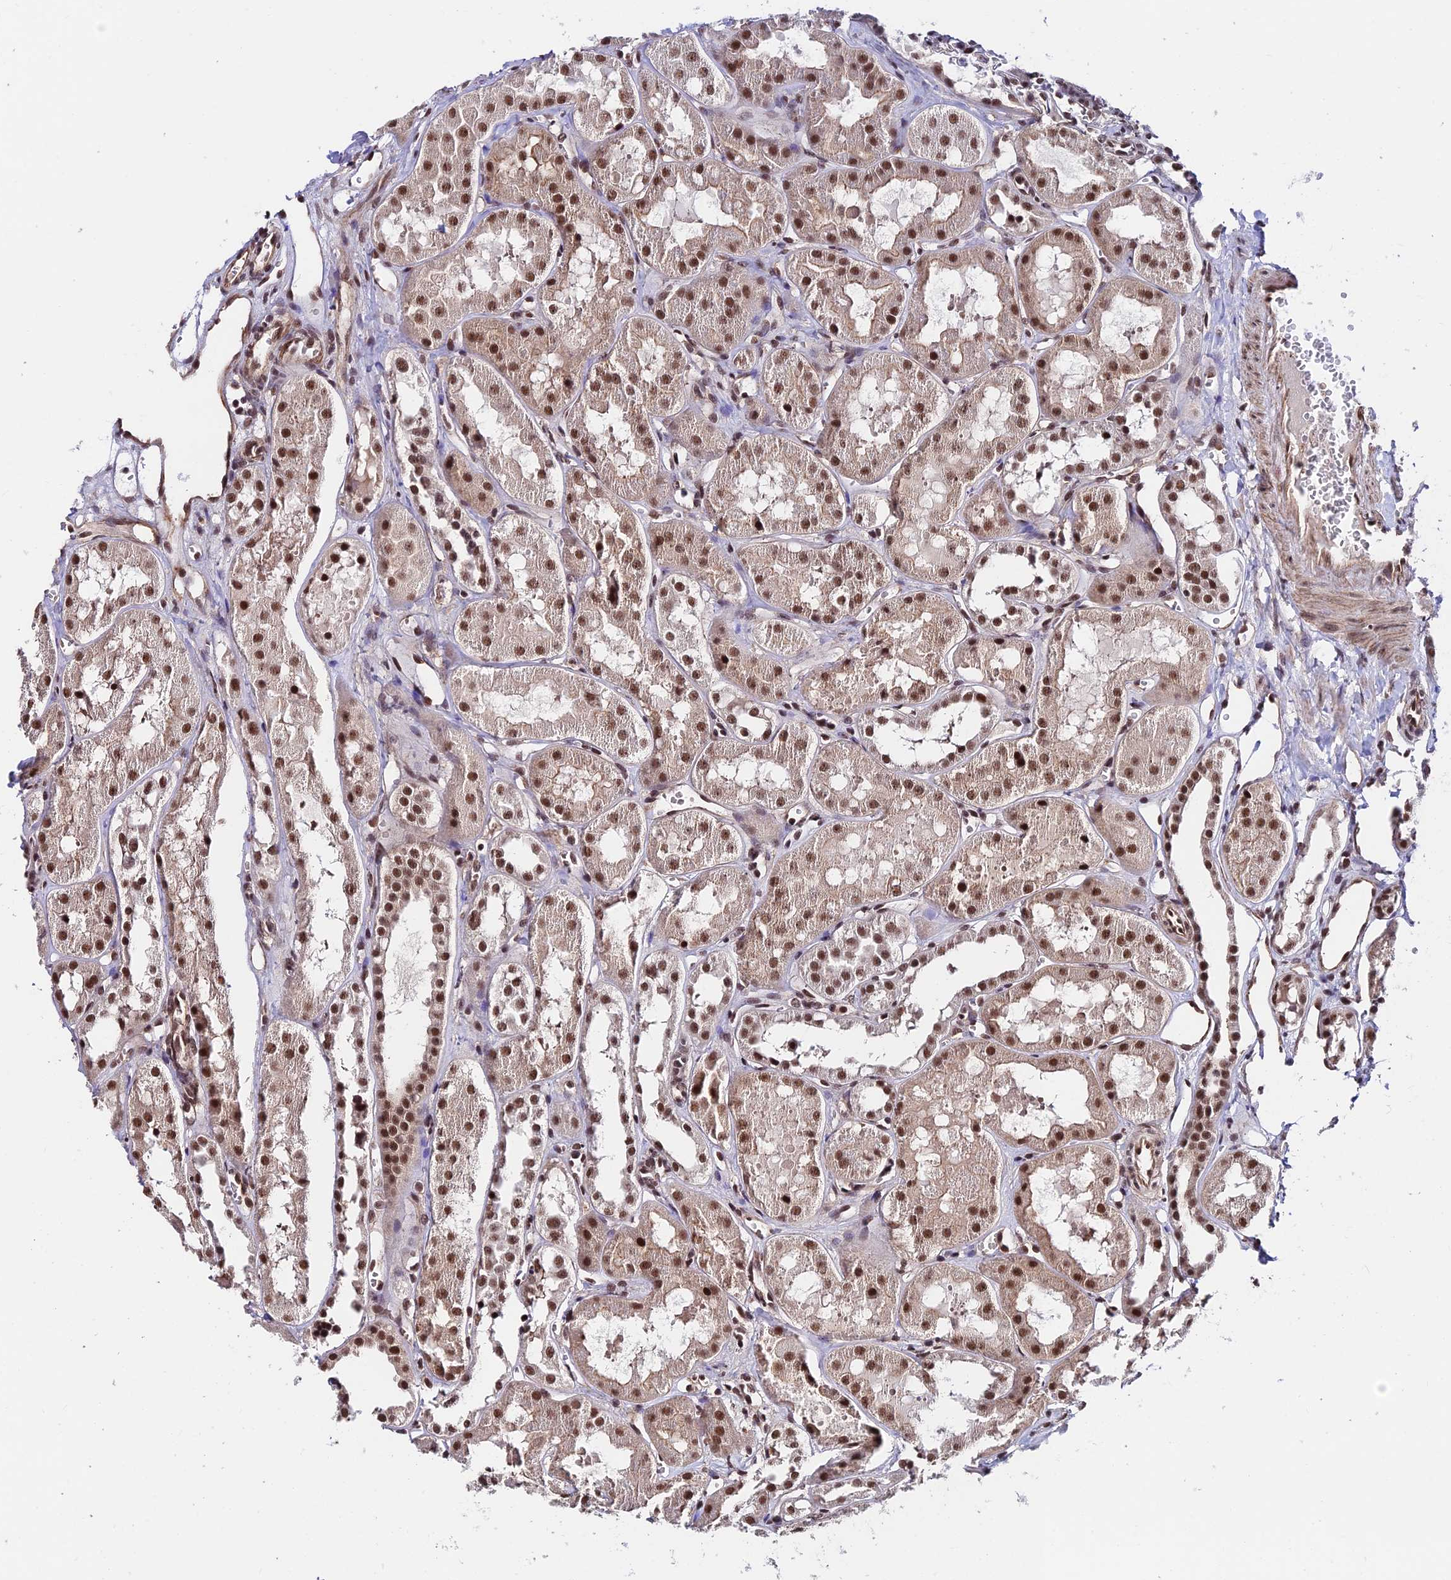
{"staining": {"intensity": "moderate", "quantity": ">75%", "location": "nuclear"}, "tissue": "kidney", "cell_type": "Cells in glomeruli", "image_type": "normal", "snomed": [{"axis": "morphology", "description": "Normal tissue, NOS"}, {"axis": "topography", "description": "Kidney"}], "caption": "High-magnification brightfield microscopy of unremarkable kidney stained with DAB (brown) and counterstained with hematoxylin (blue). cells in glomeruli exhibit moderate nuclear positivity is identified in approximately>75% of cells.", "gene": "RBM42", "patient": {"sex": "male", "age": 16}}